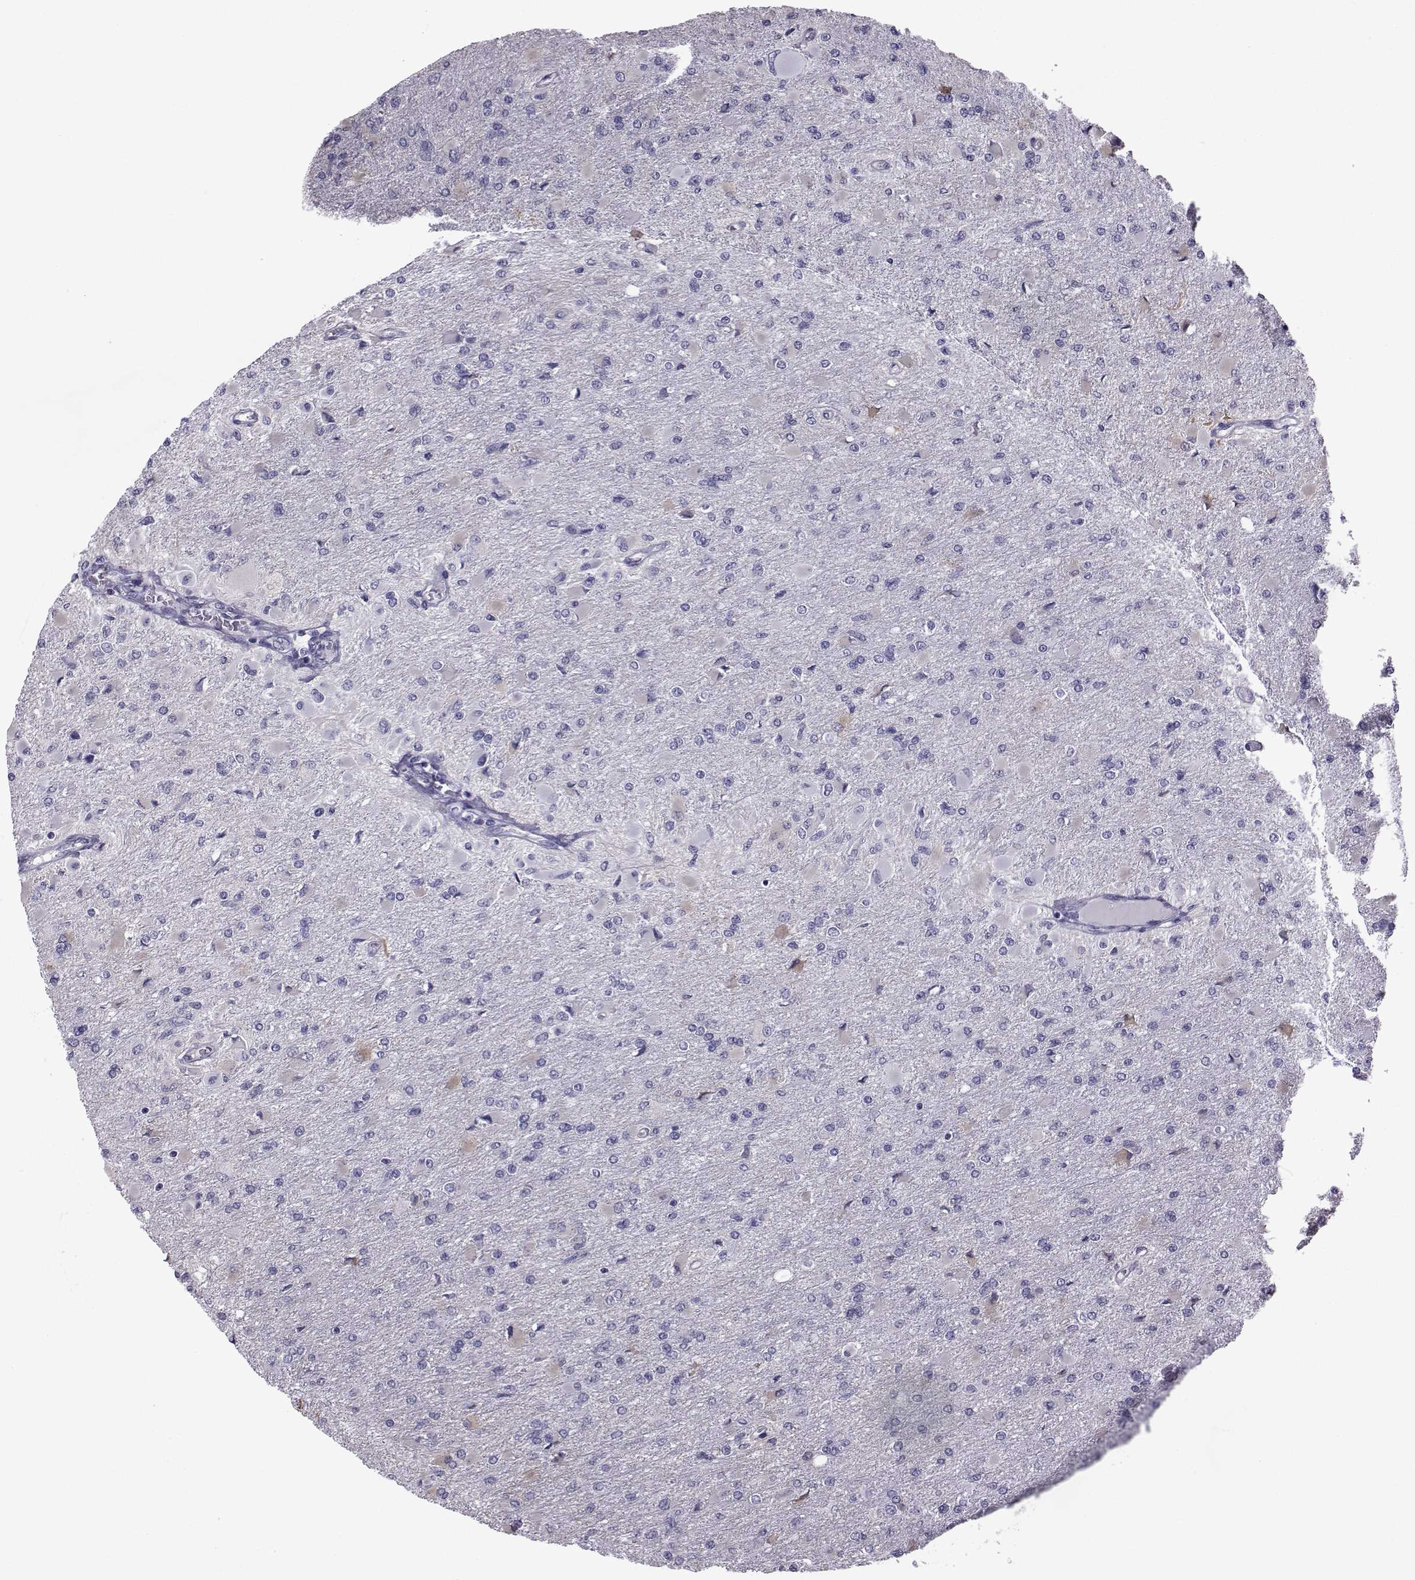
{"staining": {"intensity": "negative", "quantity": "none", "location": "none"}, "tissue": "glioma", "cell_type": "Tumor cells", "image_type": "cancer", "snomed": [{"axis": "morphology", "description": "Glioma, malignant, High grade"}, {"axis": "topography", "description": "Cerebral cortex"}], "caption": "Image shows no protein staining in tumor cells of glioma tissue. (DAB IHC with hematoxylin counter stain).", "gene": "COL22A1", "patient": {"sex": "female", "age": 36}}